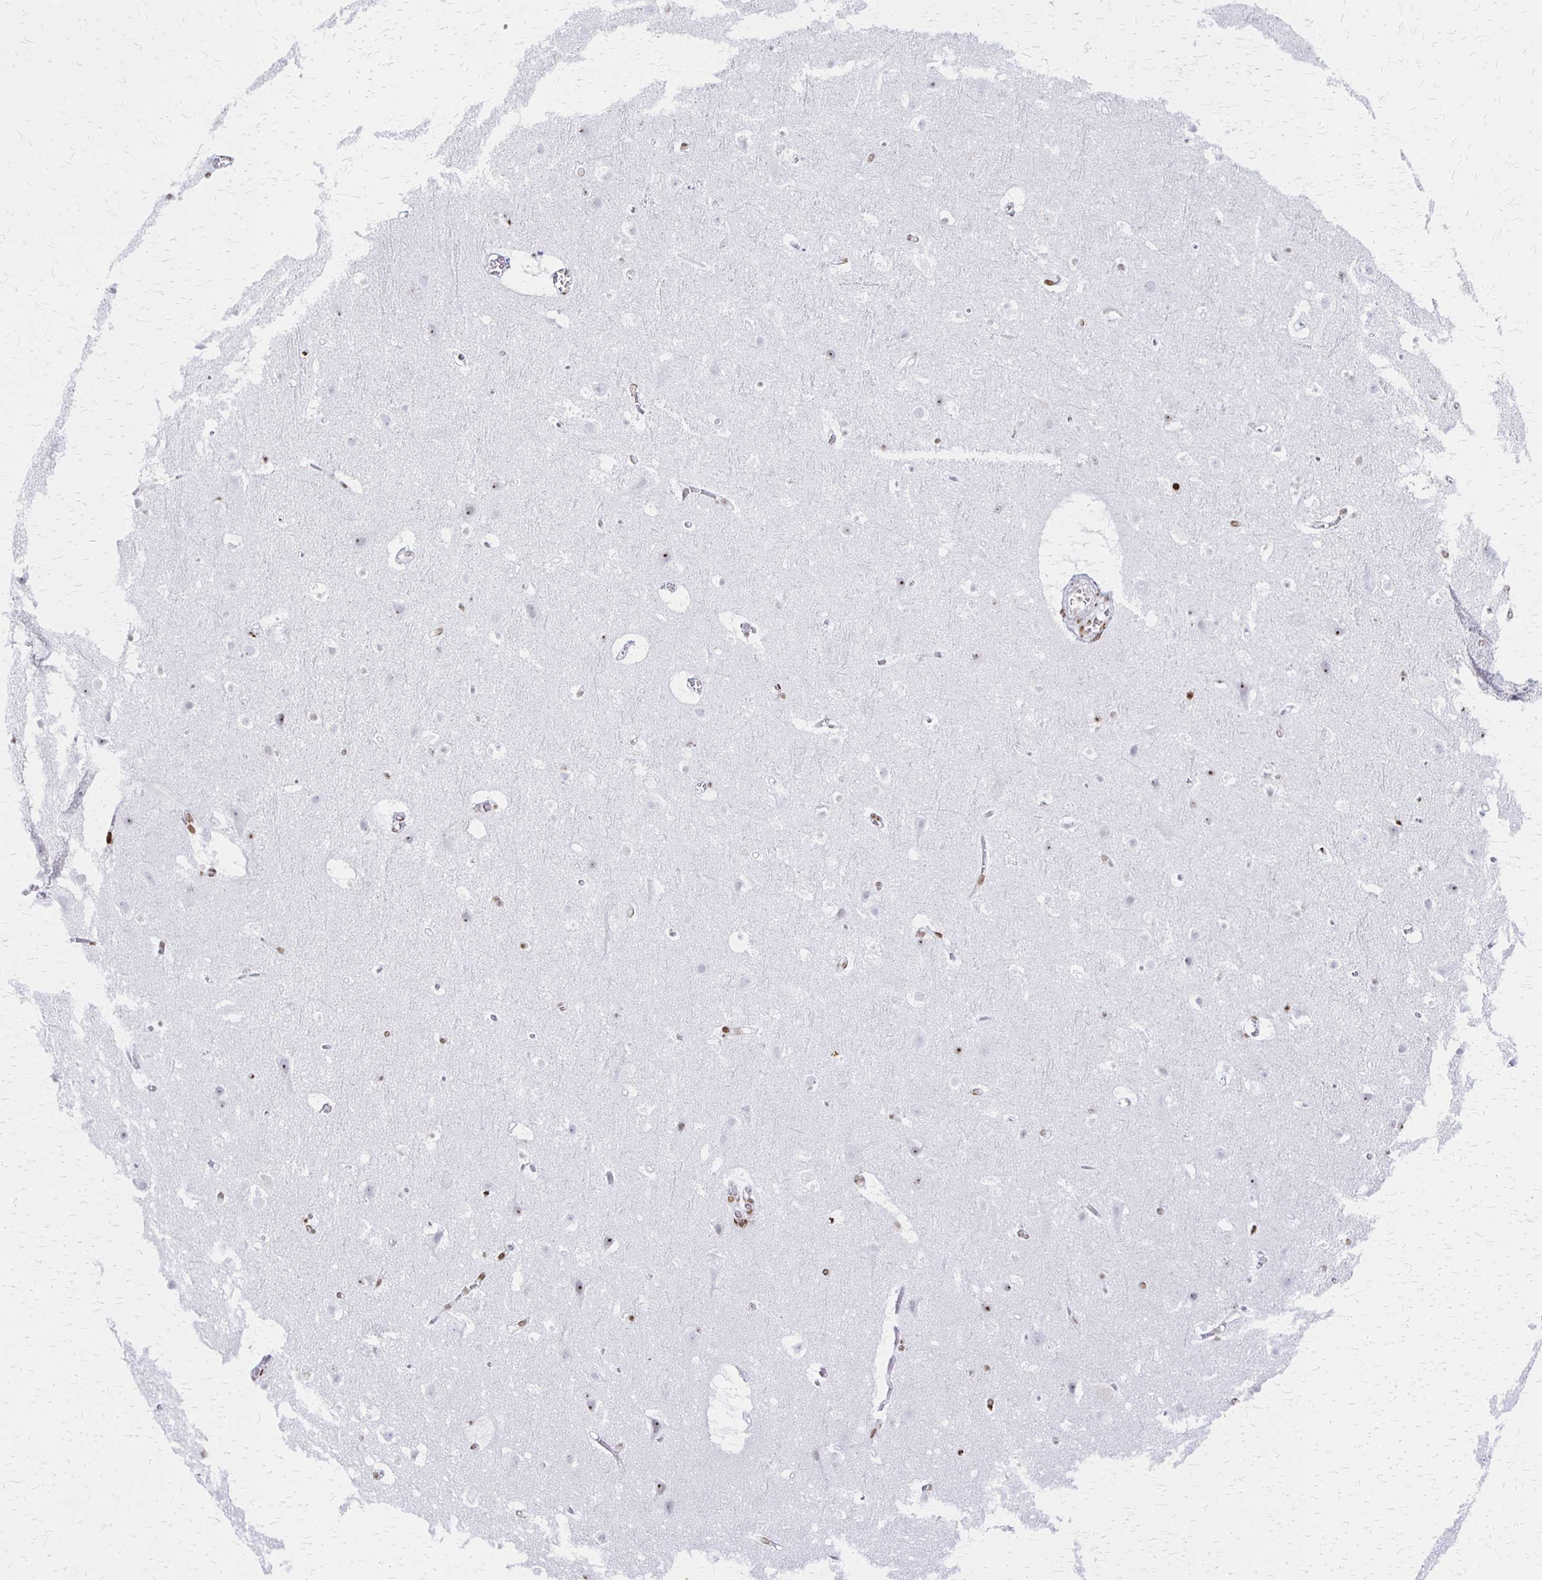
{"staining": {"intensity": "negative", "quantity": "none", "location": "none"}, "tissue": "cerebral cortex", "cell_type": "Endothelial cells", "image_type": "normal", "snomed": [{"axis": "morphology", "description": "Normal tissue, NOS"}, {"axis": "topography", "description": "Cerebral cortex"}], "caption": "DAB (3,3'-diaminobenzidine) immunohistochemical staining of normal cerebral cortex shows no significant positivity in endothelial cells.", "gene": "ZNF280C", "patient": {"sex": "female", "age": 42}}